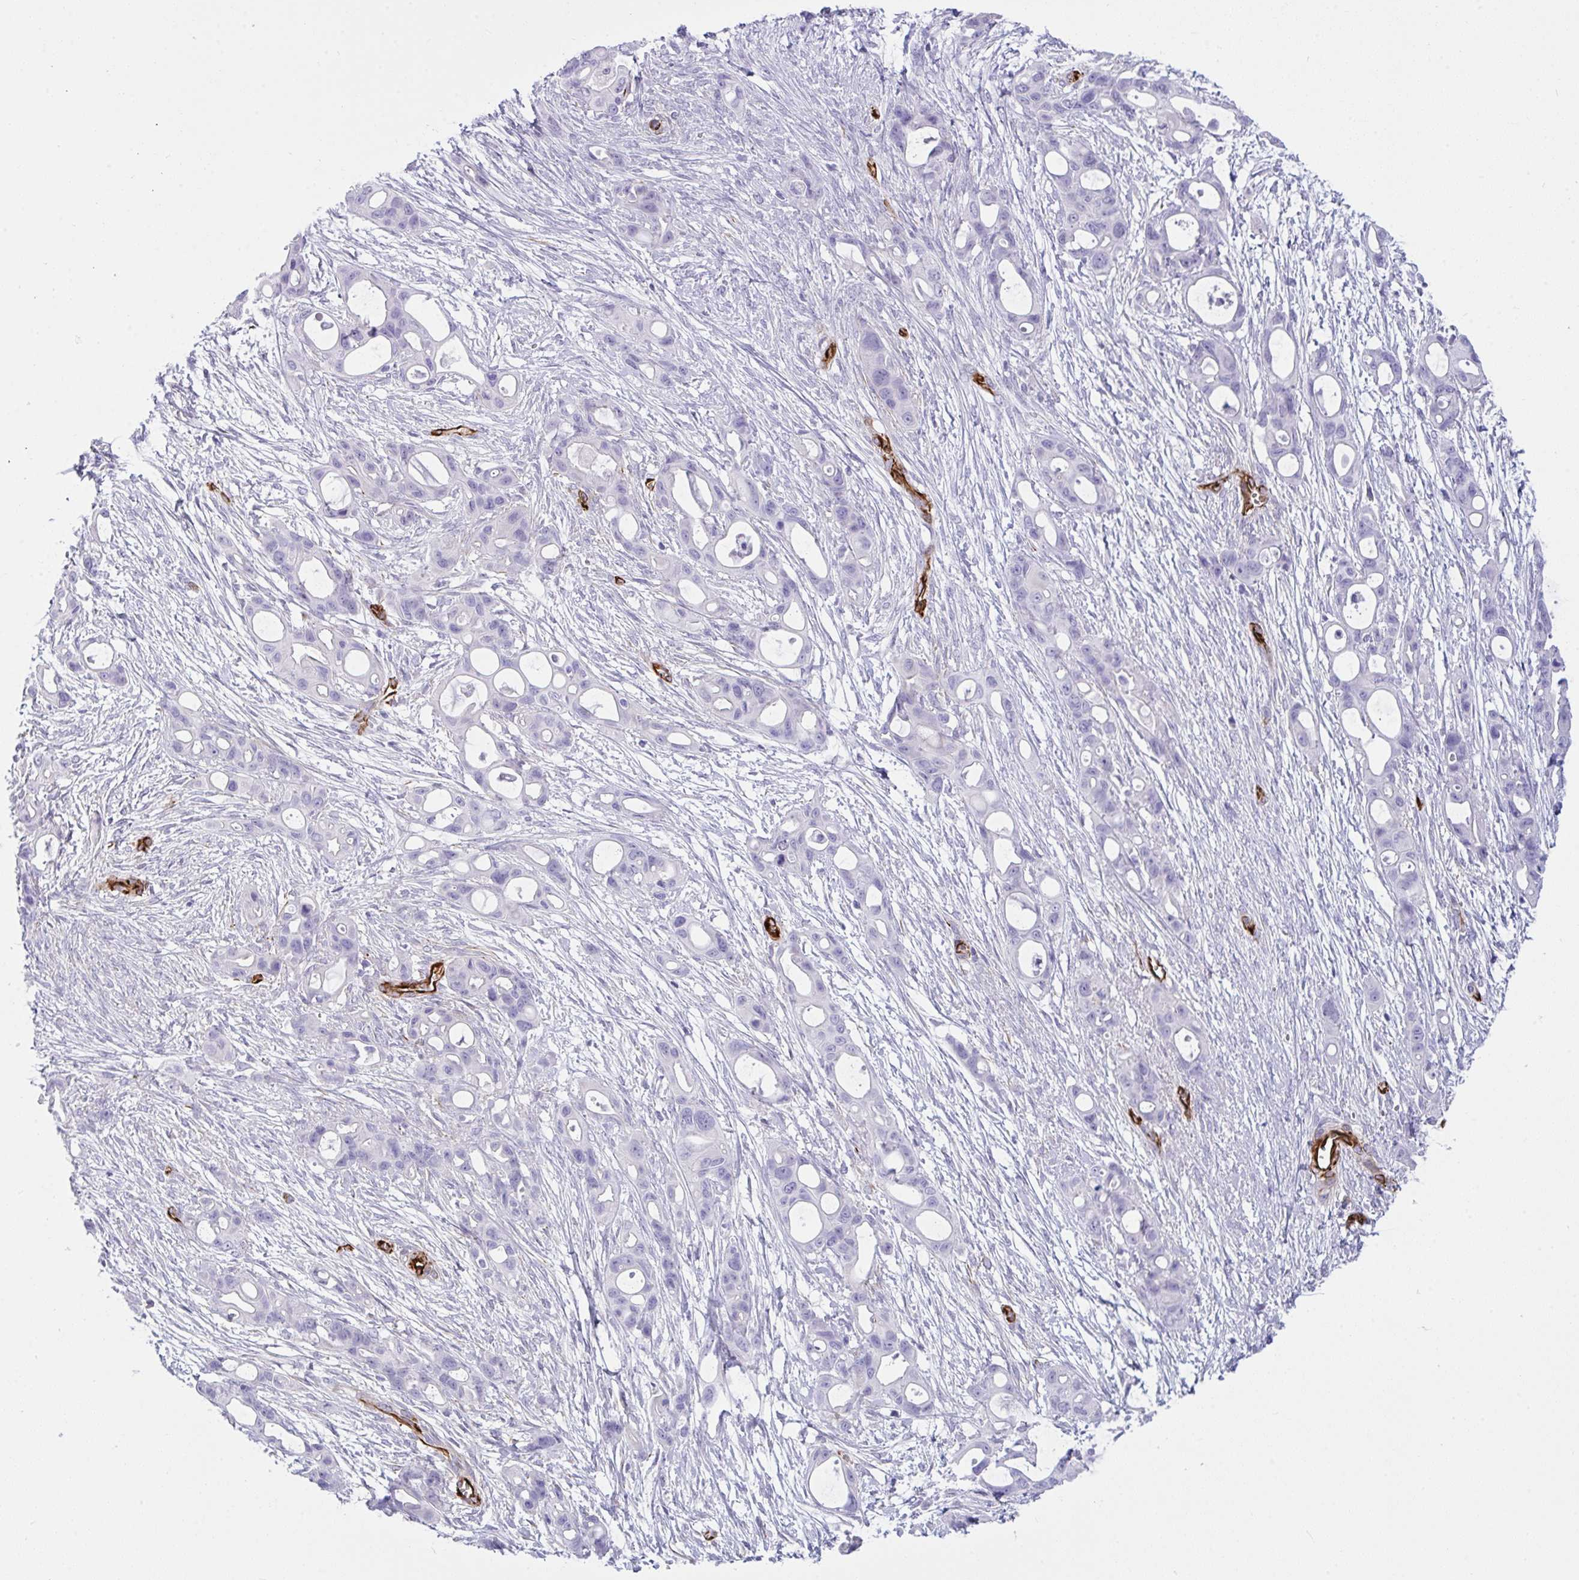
{"staining": {"intensity": "negative", "quantity": "none", "location": "none"}, "tissue": "ovarian cancer", "cell_type": "Tumor cells", "image_type": "cancer", "snomed": [{"axis": "morphology", "description": "Cystadenocarcinoma, mucinous, NOS"}, {"axis": "topography", "description": "Ovary"}], "caption": "A photomicrograph of human ovarian cancer is negative for staining in tumor cells. (DAB (3,3'-diaminobenzidine) immunohistochemistry, high magnification).", "gene": "SLC35B1", "patient": {"sex": "female", "age": 70}}